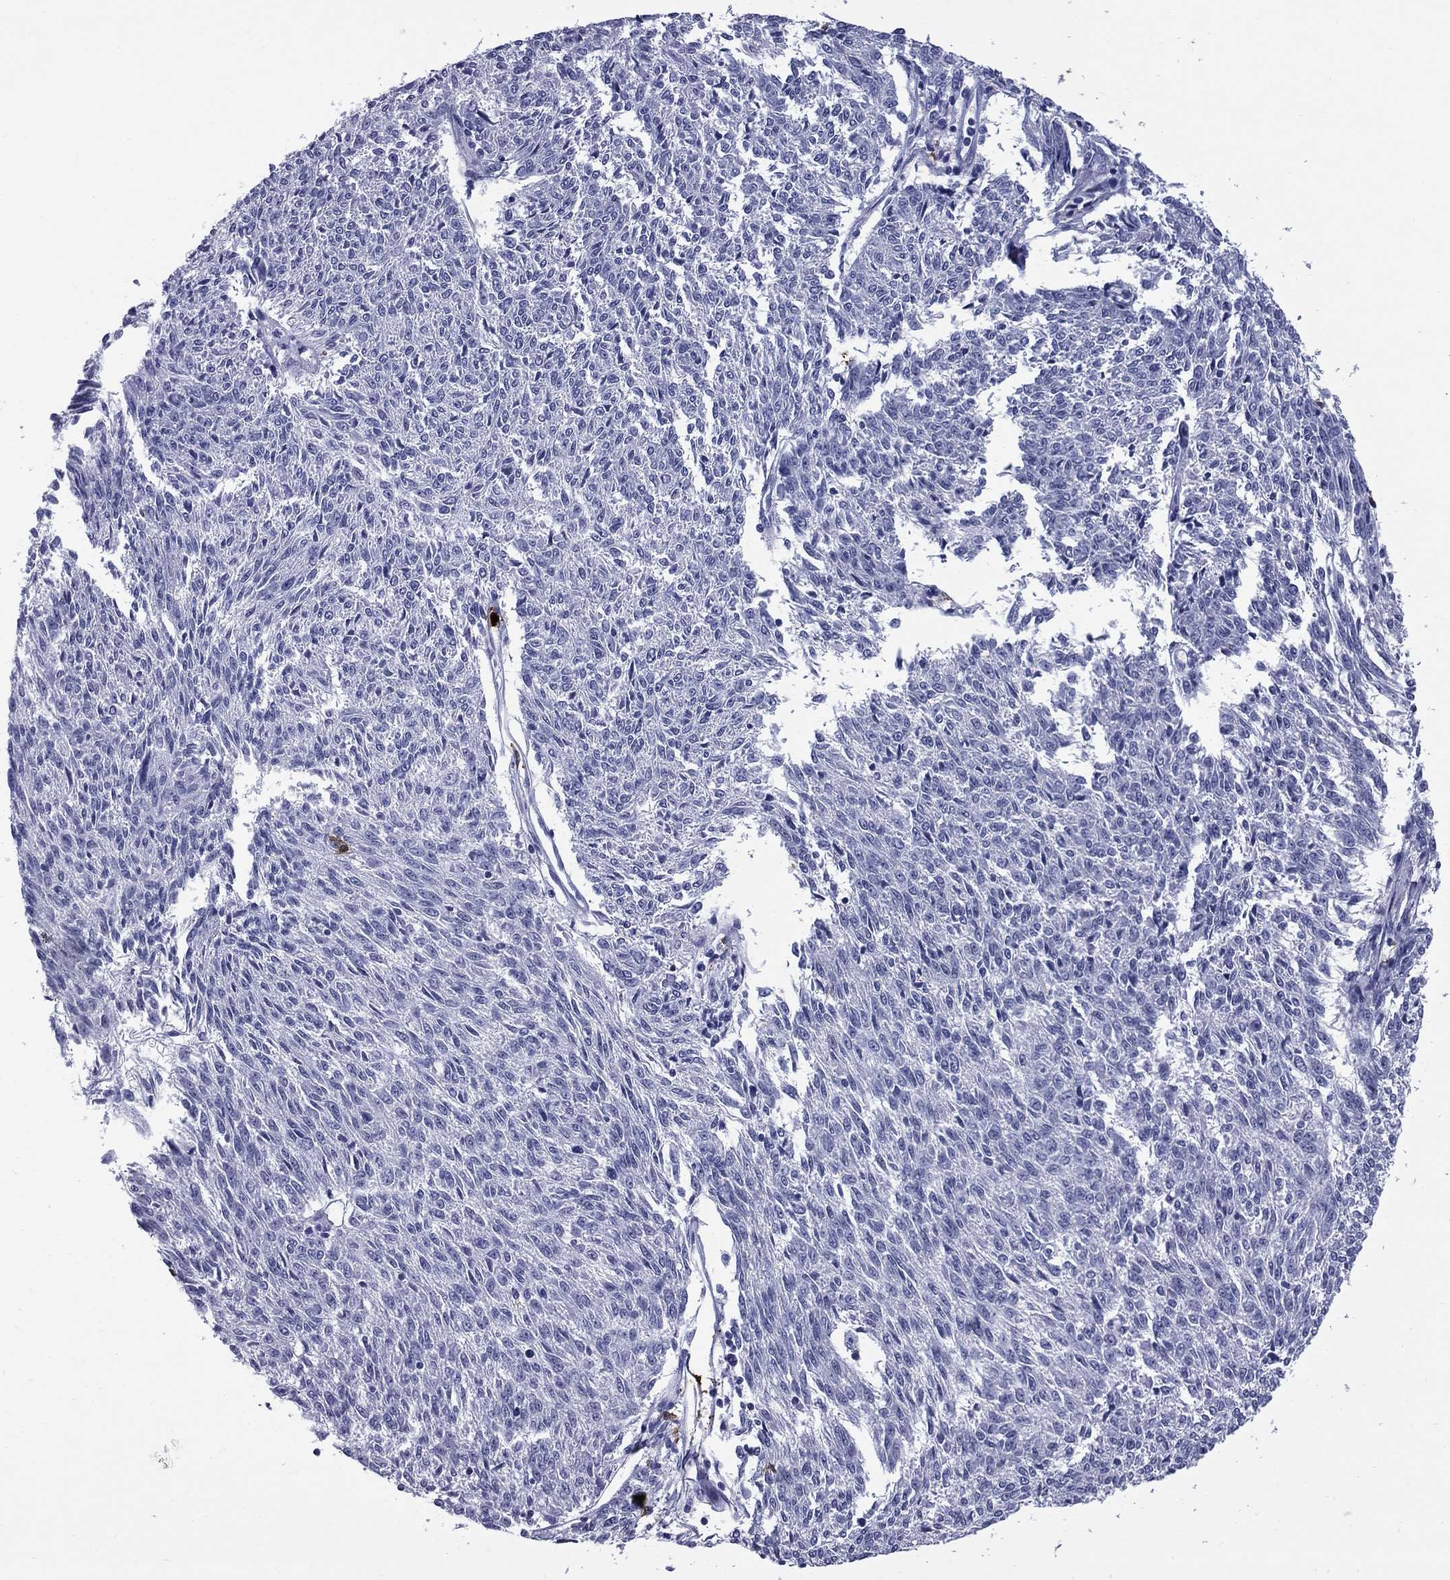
{"staining": {"intensity": "negative", "quantity": "none", "location": "none"}, "tissue": "melanoma", "cell_type": "Tumor cells", "image_type": "cancer", "snomed": [{"axis": "morphology", "description": "Malignant melanoma, NOS"}, {"axis": "topography", "description": "Skin"}], "caption": "Micrograph shows no protein expression in tumor cells of malignant melanoma tissue.", "gene": "TRIM29", "patient": {"sex": "female", "age": 72}}